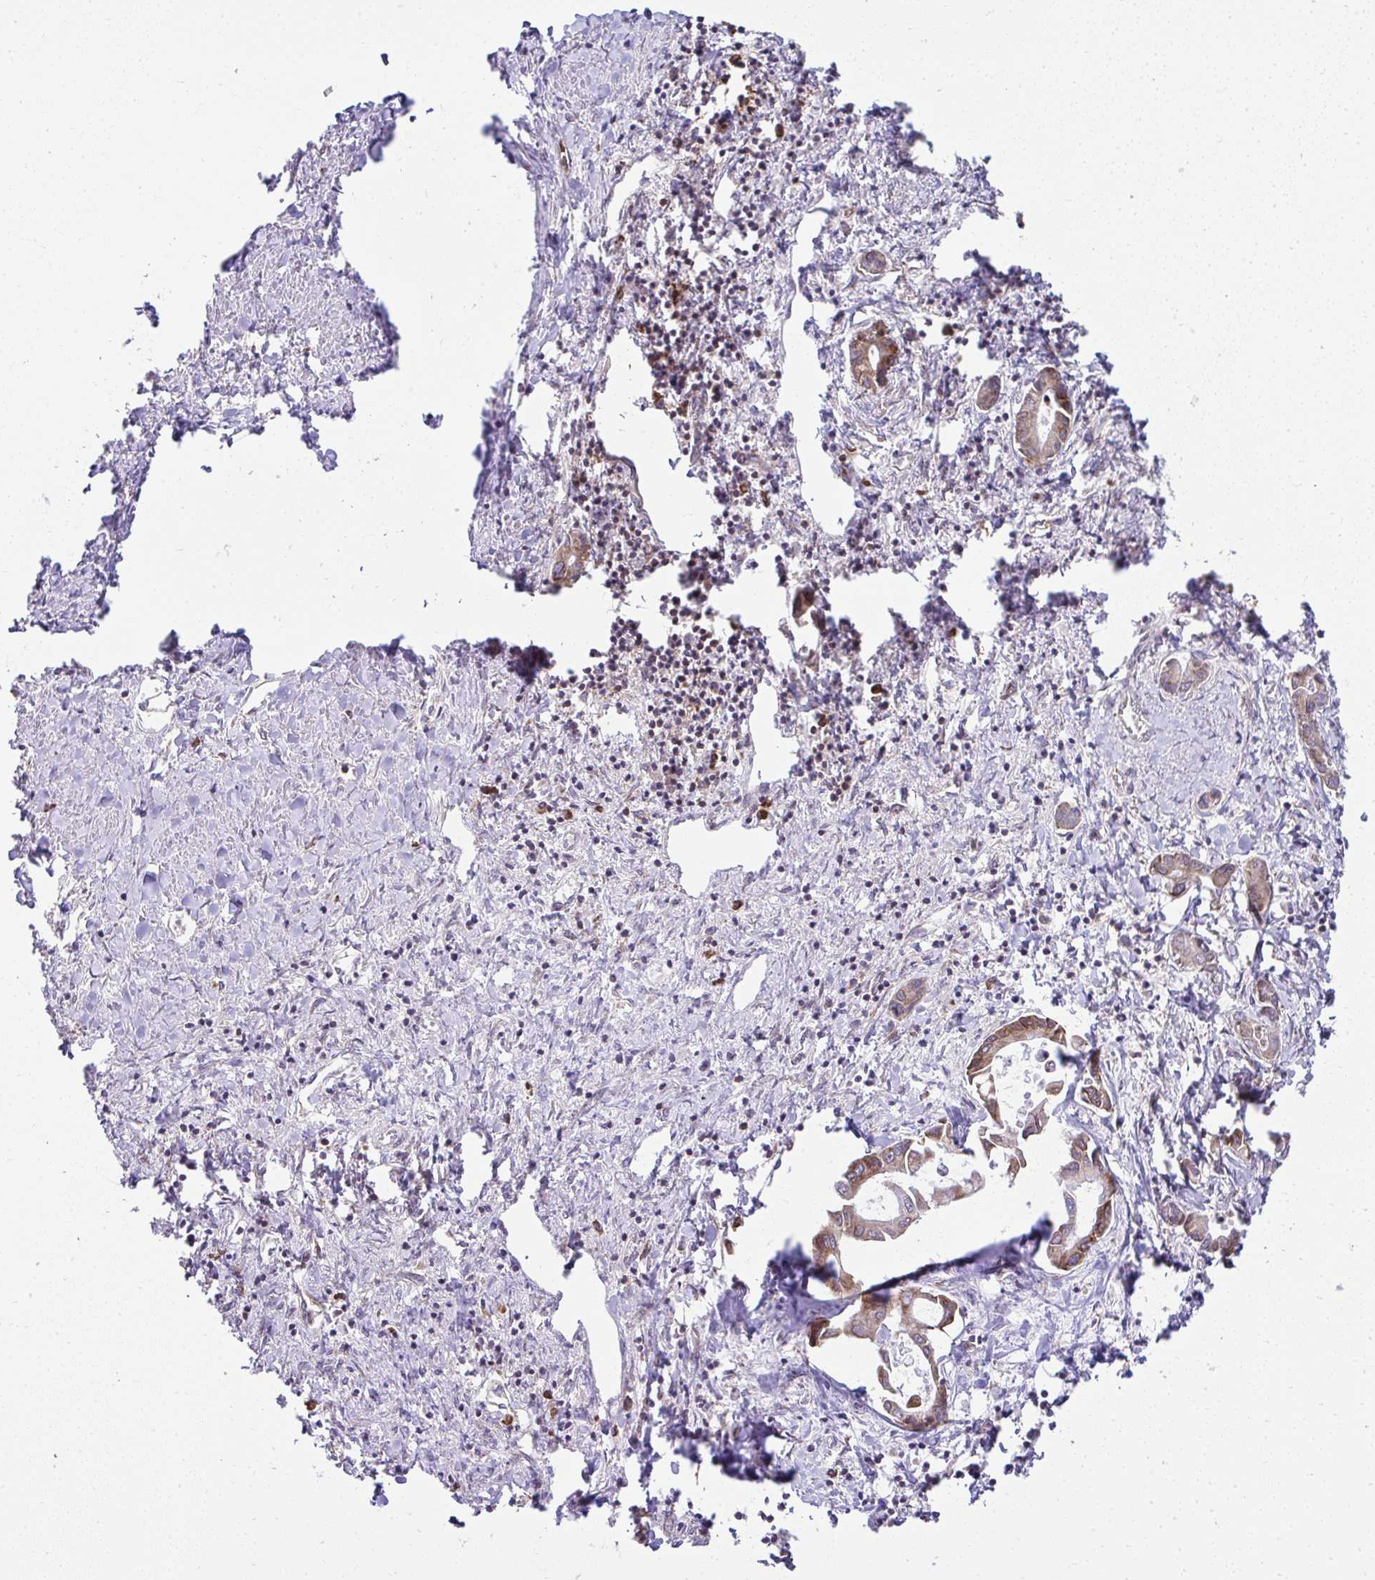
{"staining": {"intensity": "moderate", "quantity": ">75%", "location": "cytoplasmic/membranous"}, "tissue": "liver cancer", "cell_type": "Tumor cells", "image_type": "cancer", "snomed": [{"axis": "morphology", "description": "Cholangiocarcinoma"}, {"axis": "topography", "description": "Liver"}], "caption": "Protein staining displays moderate cytoplasmic/membranous staining in approximately >75% of tumor cells in liver cancer.", "gene": "RPS7", "patient": {"sex": "male", "age": 66}}